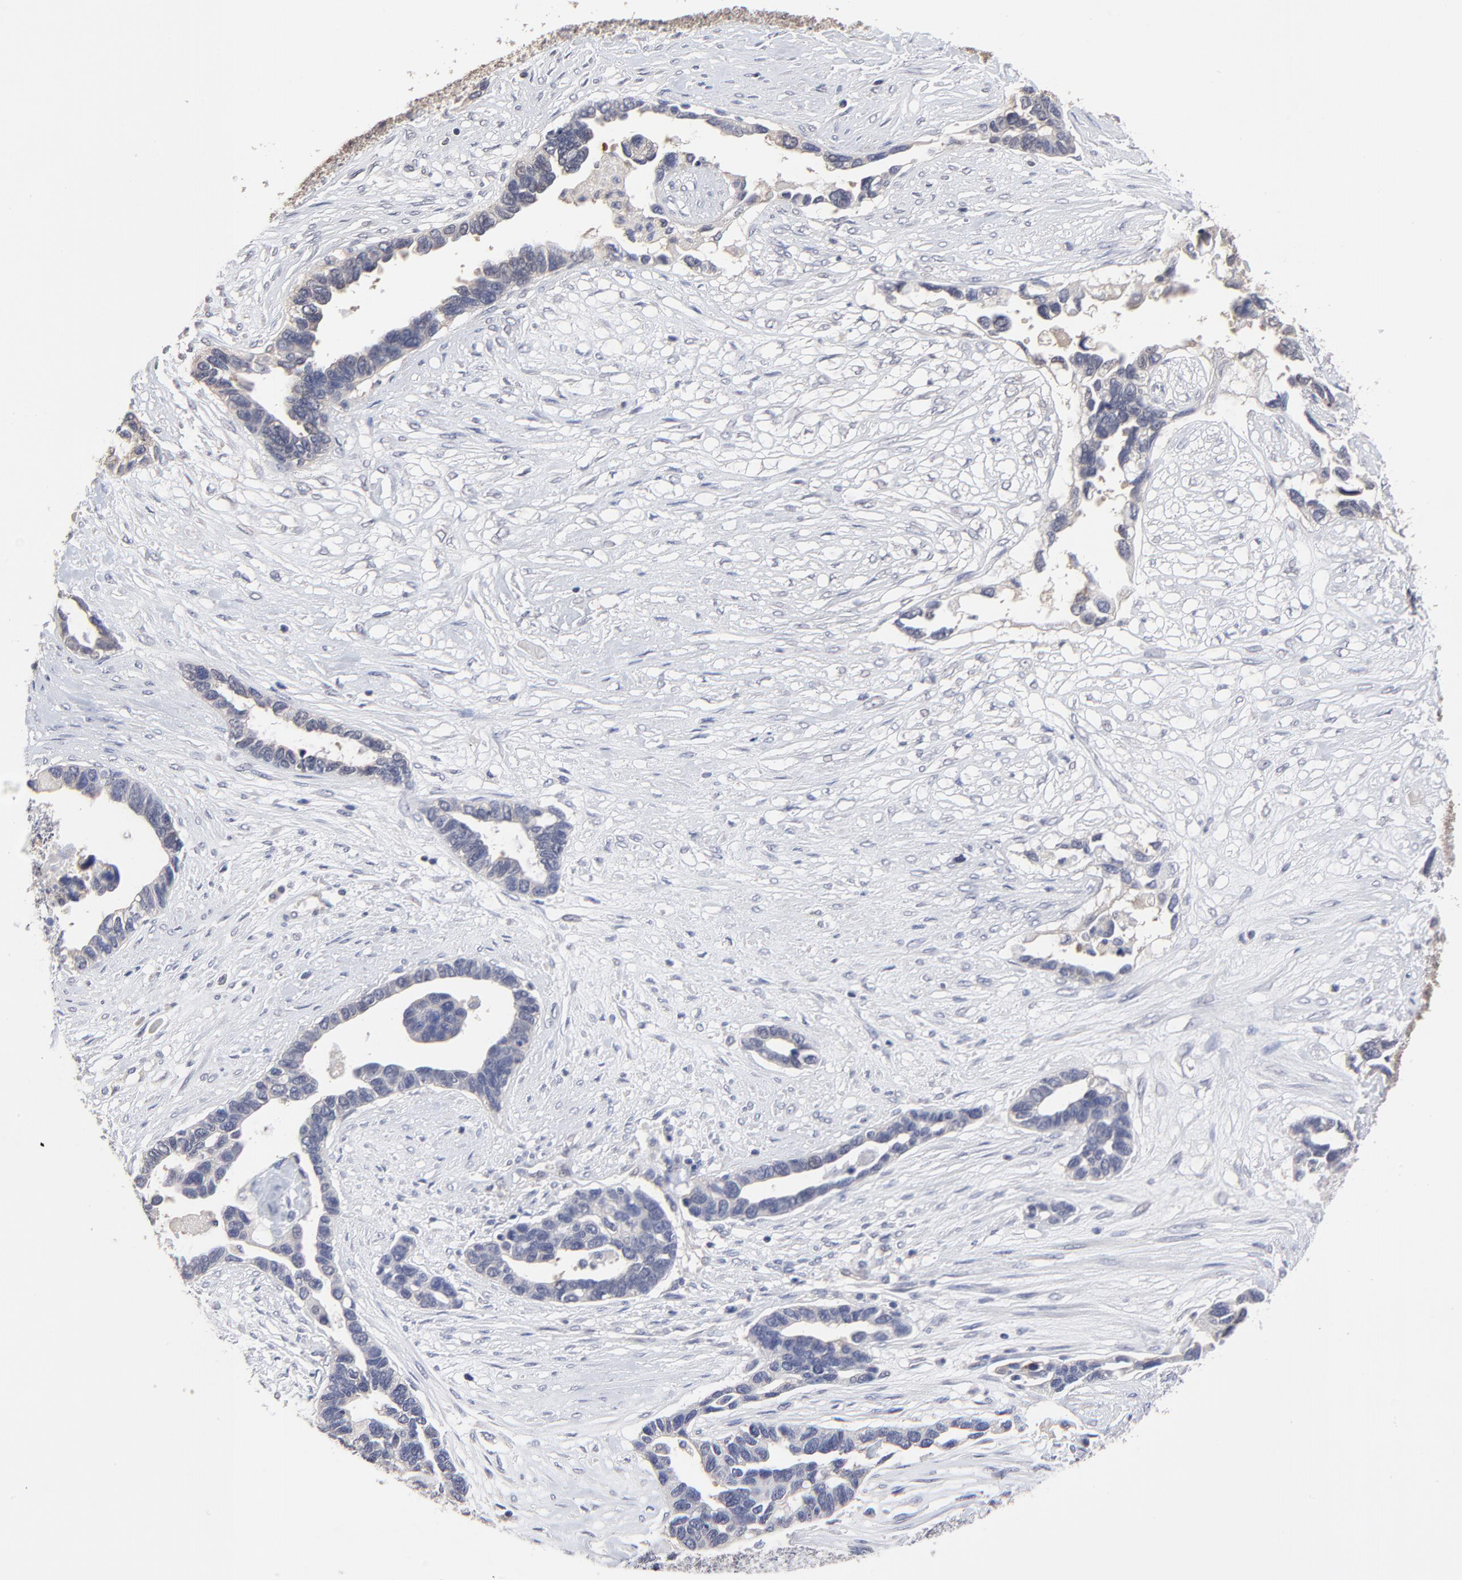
{"staining": {"intensity": "weak", "quantity": "<25%", "location": "cytoplasmic/membranous"}, "tissue": "ovarian cancer", "cell_type": "Tumor cells", "image_type": "cancer", "snomed": [{"axis": "morphology", "description": "Cystadenocarcinoma, serous, NOS"}, {"axis": "topography", "description": "Ovary"}], "caption": "Tumor cells are negative for brown protein staining in serous cystadenocarcinoma (ovarian).", "gene": "CCT2", "patient": {"sex": "female", "age": 54}}